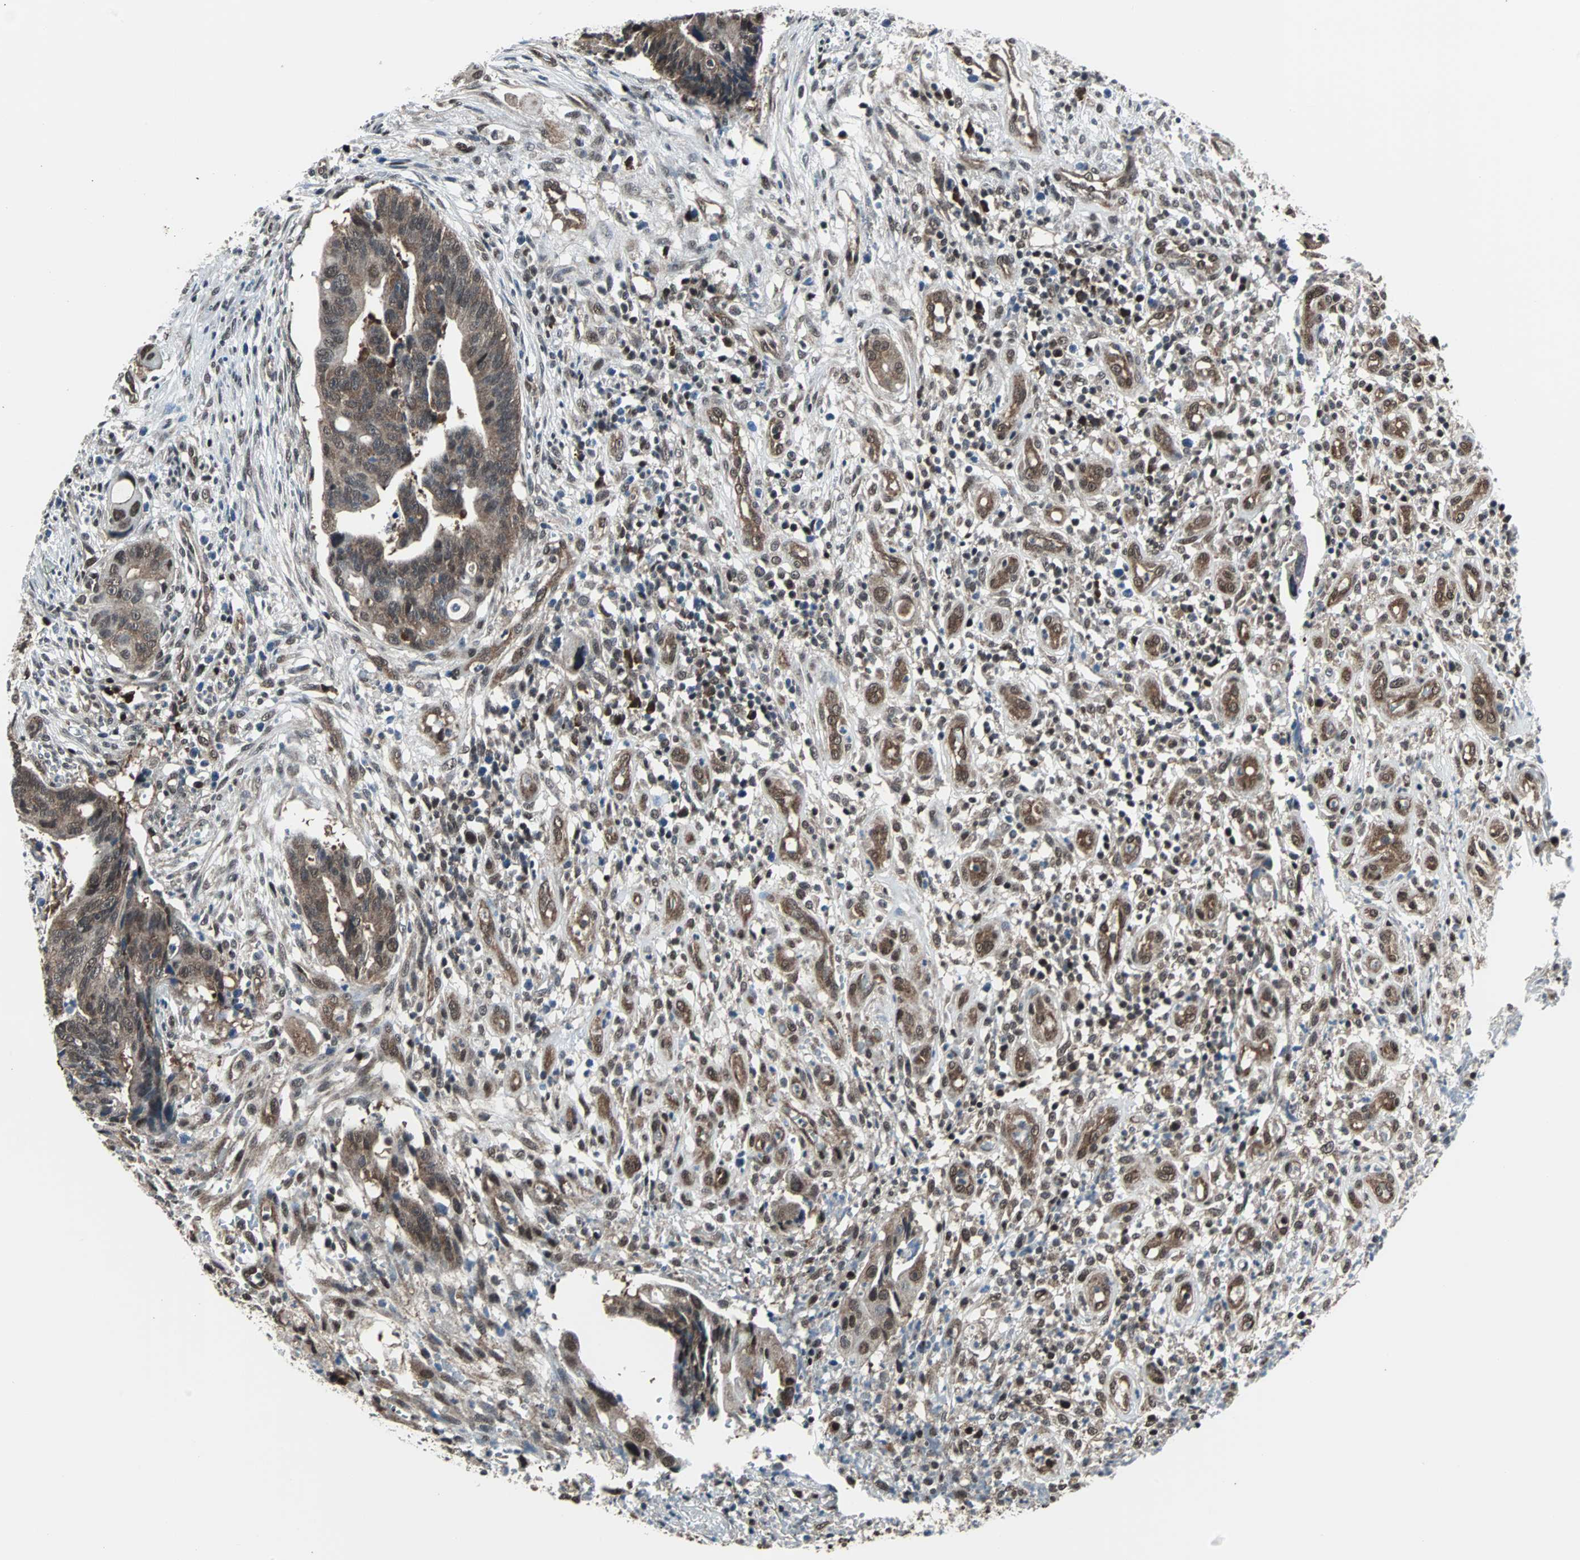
{"staining": {"intensity": "moderate", "quantity": ">75%", "location": "cytoplasmic/membranous"}, "tissue": "colorectal cancer", "cell_type": "Tumor cells", "image_type": "cancer", "snomed": [{"axis": "morphology", "description": "Adenocarcinoma, NOS"}, {"axis": "topography", "description": "Colon"}], "caption": "Protein analysis of colorectal adenocarcinoma tissue displays moderate cytoplasmic/membranous positivity in approximately >75% of tumor cells. (DAB (3,3'-diaminobenzidine) IHC, brown staining for protein, blue staining for nuclei).", "gene": "VCP", "patient": {"sex": "female", "age": 57}}